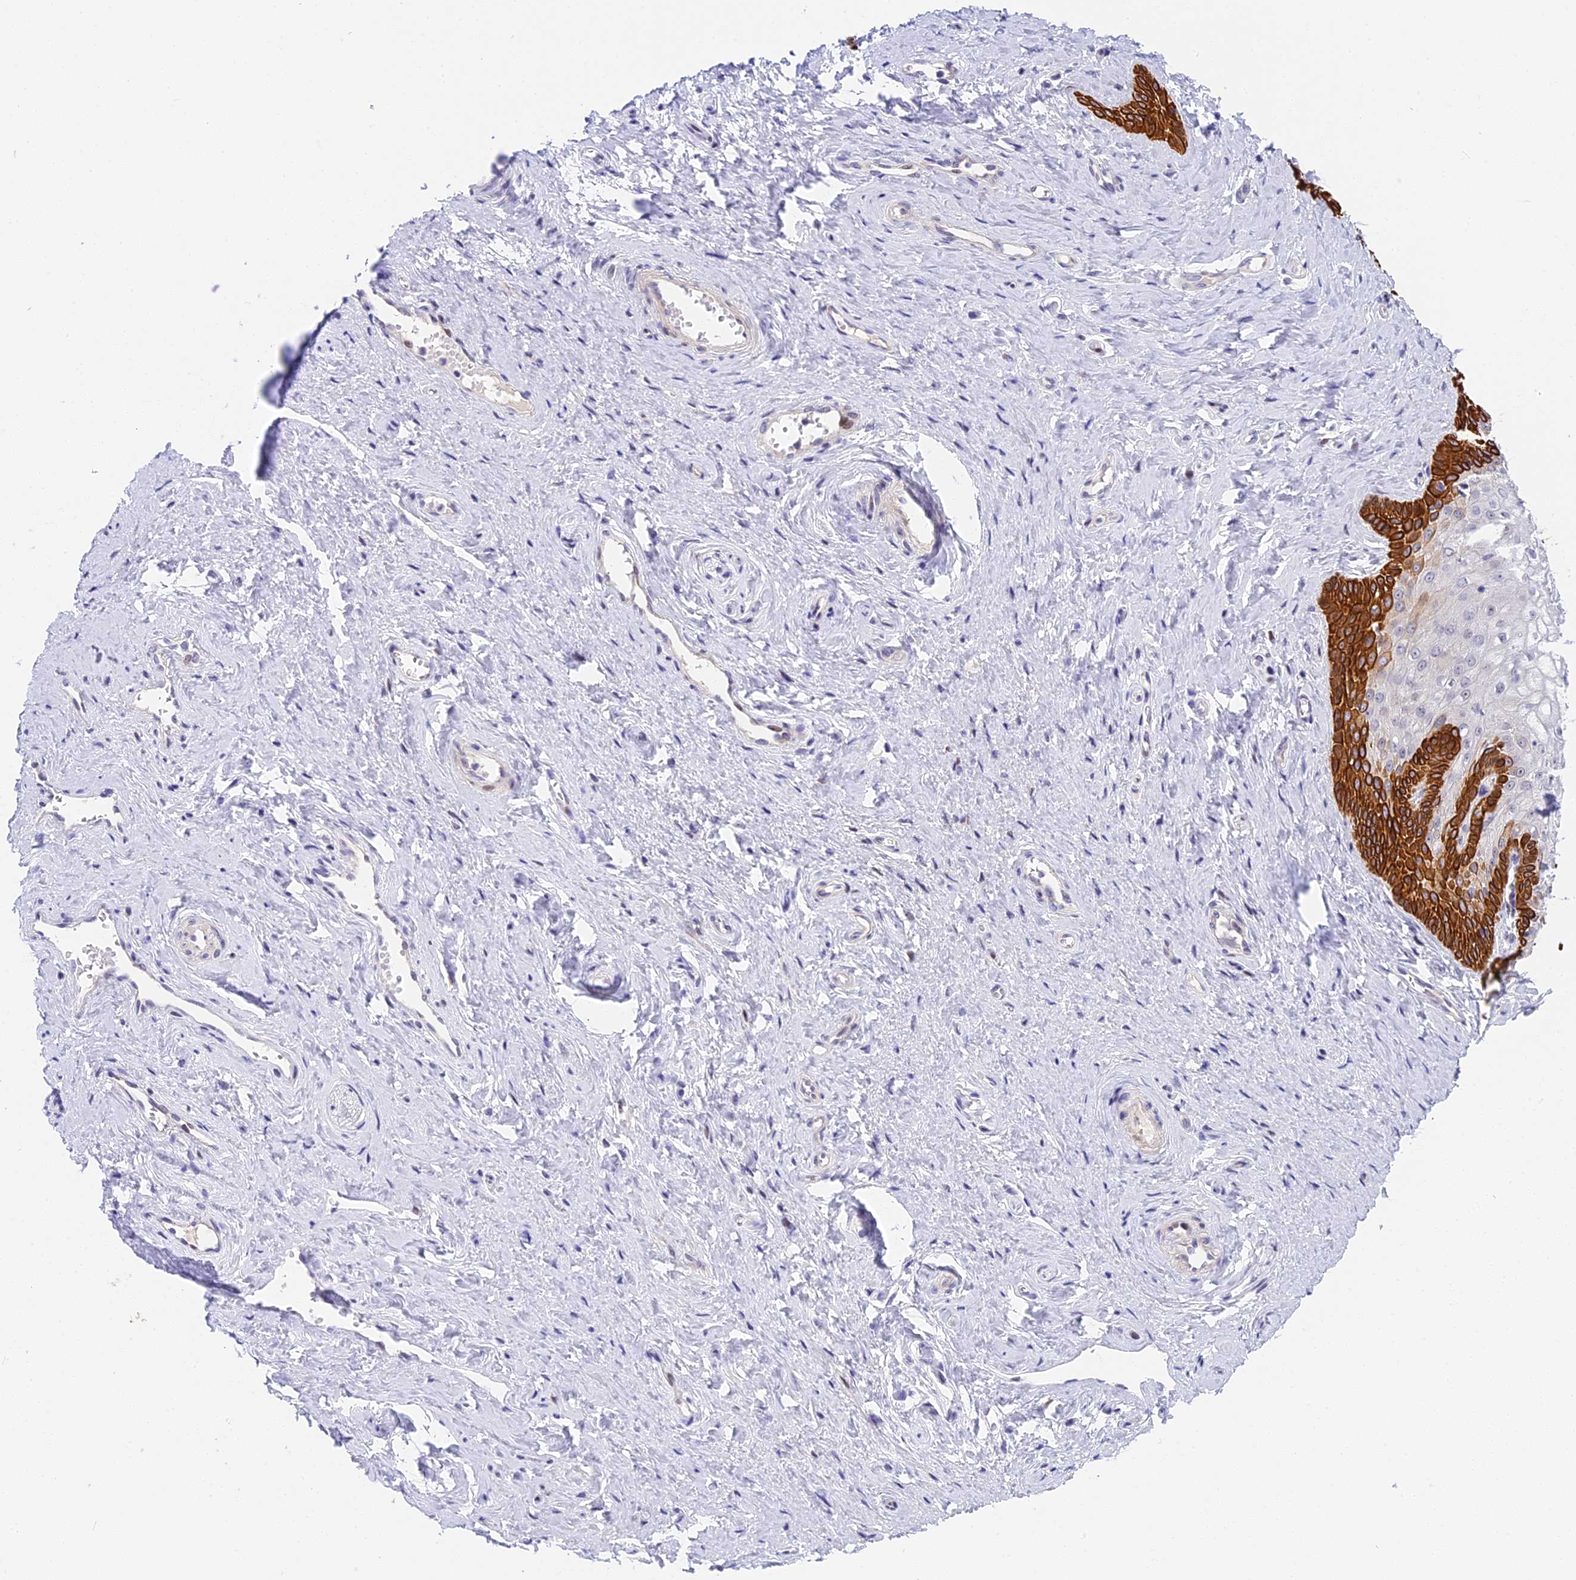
{"staining": {"intensity": "strong", "quantity": "25%-75%", "location": "cytoplasmic/membranous"}, "tissue": "vagina", "cell_type": "Squamous epithelial cells", "image_type": "normal", "snomed": [{"axis": "morphology", "description": "Normal tissue, NOS"}, {"axis": "topography", "description": "Vagina"}, {"axis": "topography", "description": "Cervix"}], "caption": "IHC histopathology image of normal vagina: human vagina stained using immunohistochemistry reveals high levels of strong protein expression localized specifically in the cytoplasmic/membranous of squamous epithelial cells, appearing as a cytoplasmic/membranous brown color.", "gene": "MIDN", "patient": {"sex": "female", "age": 40}}